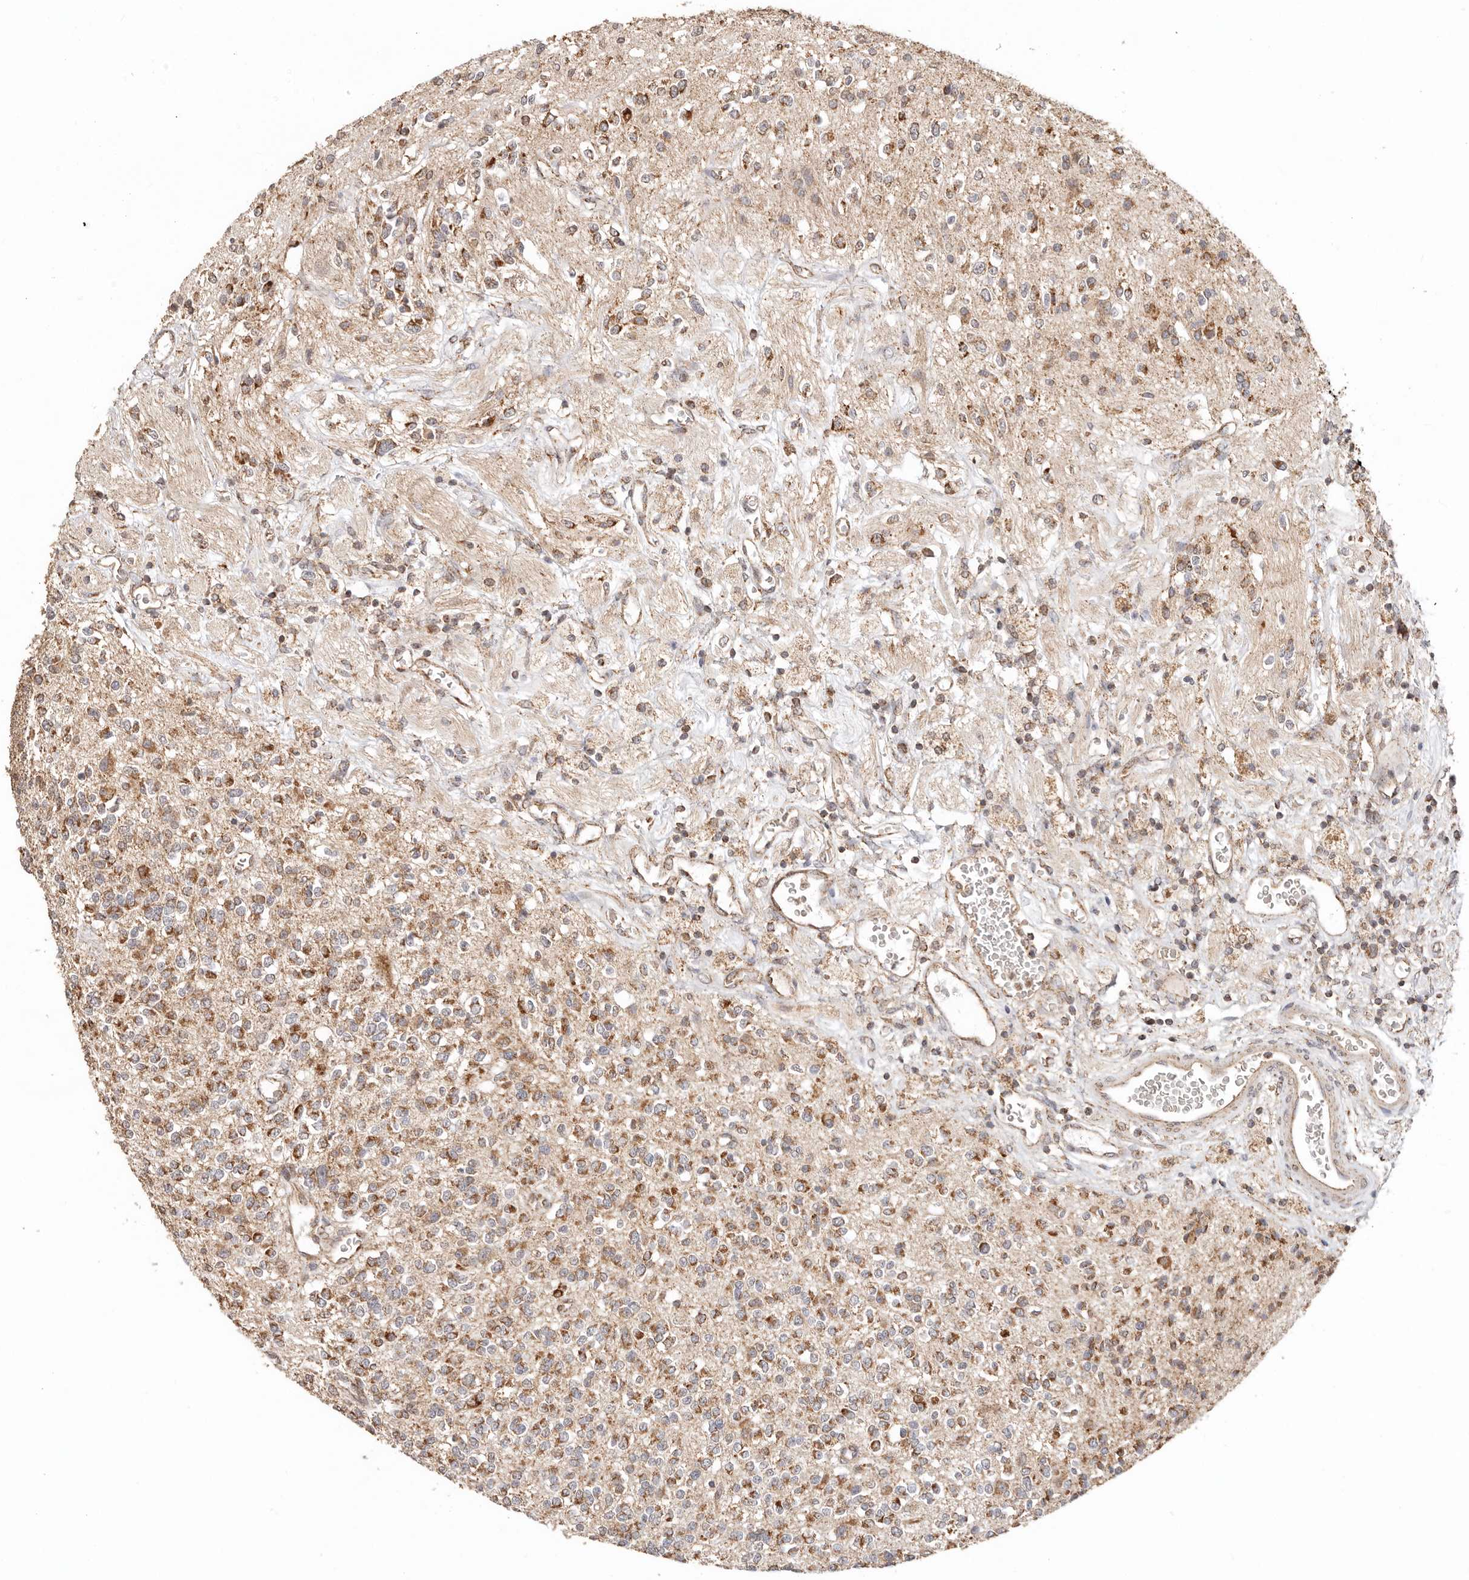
{"staining": {"intensity": "moderate", "quantity": ">75%", "location": "cytoplasmic/membranous"}, "tissue": "glioma", "cell_type": "Tumor cells", "image_type": "cancer", "snomed": [{"axis": "morphology", "description": "Glioma, malignant, High grade"}, {"axis": "topography", "description": "Brain"}], "caption": "Protein analysis of glioma tissue displays moderate cytoplasmic/membranous staining in approximately >75% of tumor cells. (DAB IHC, brown staining for protein, blue staining for nuclei).", "gene": "NDUFB11", "patient": {"sex": "male", "age": 34}}